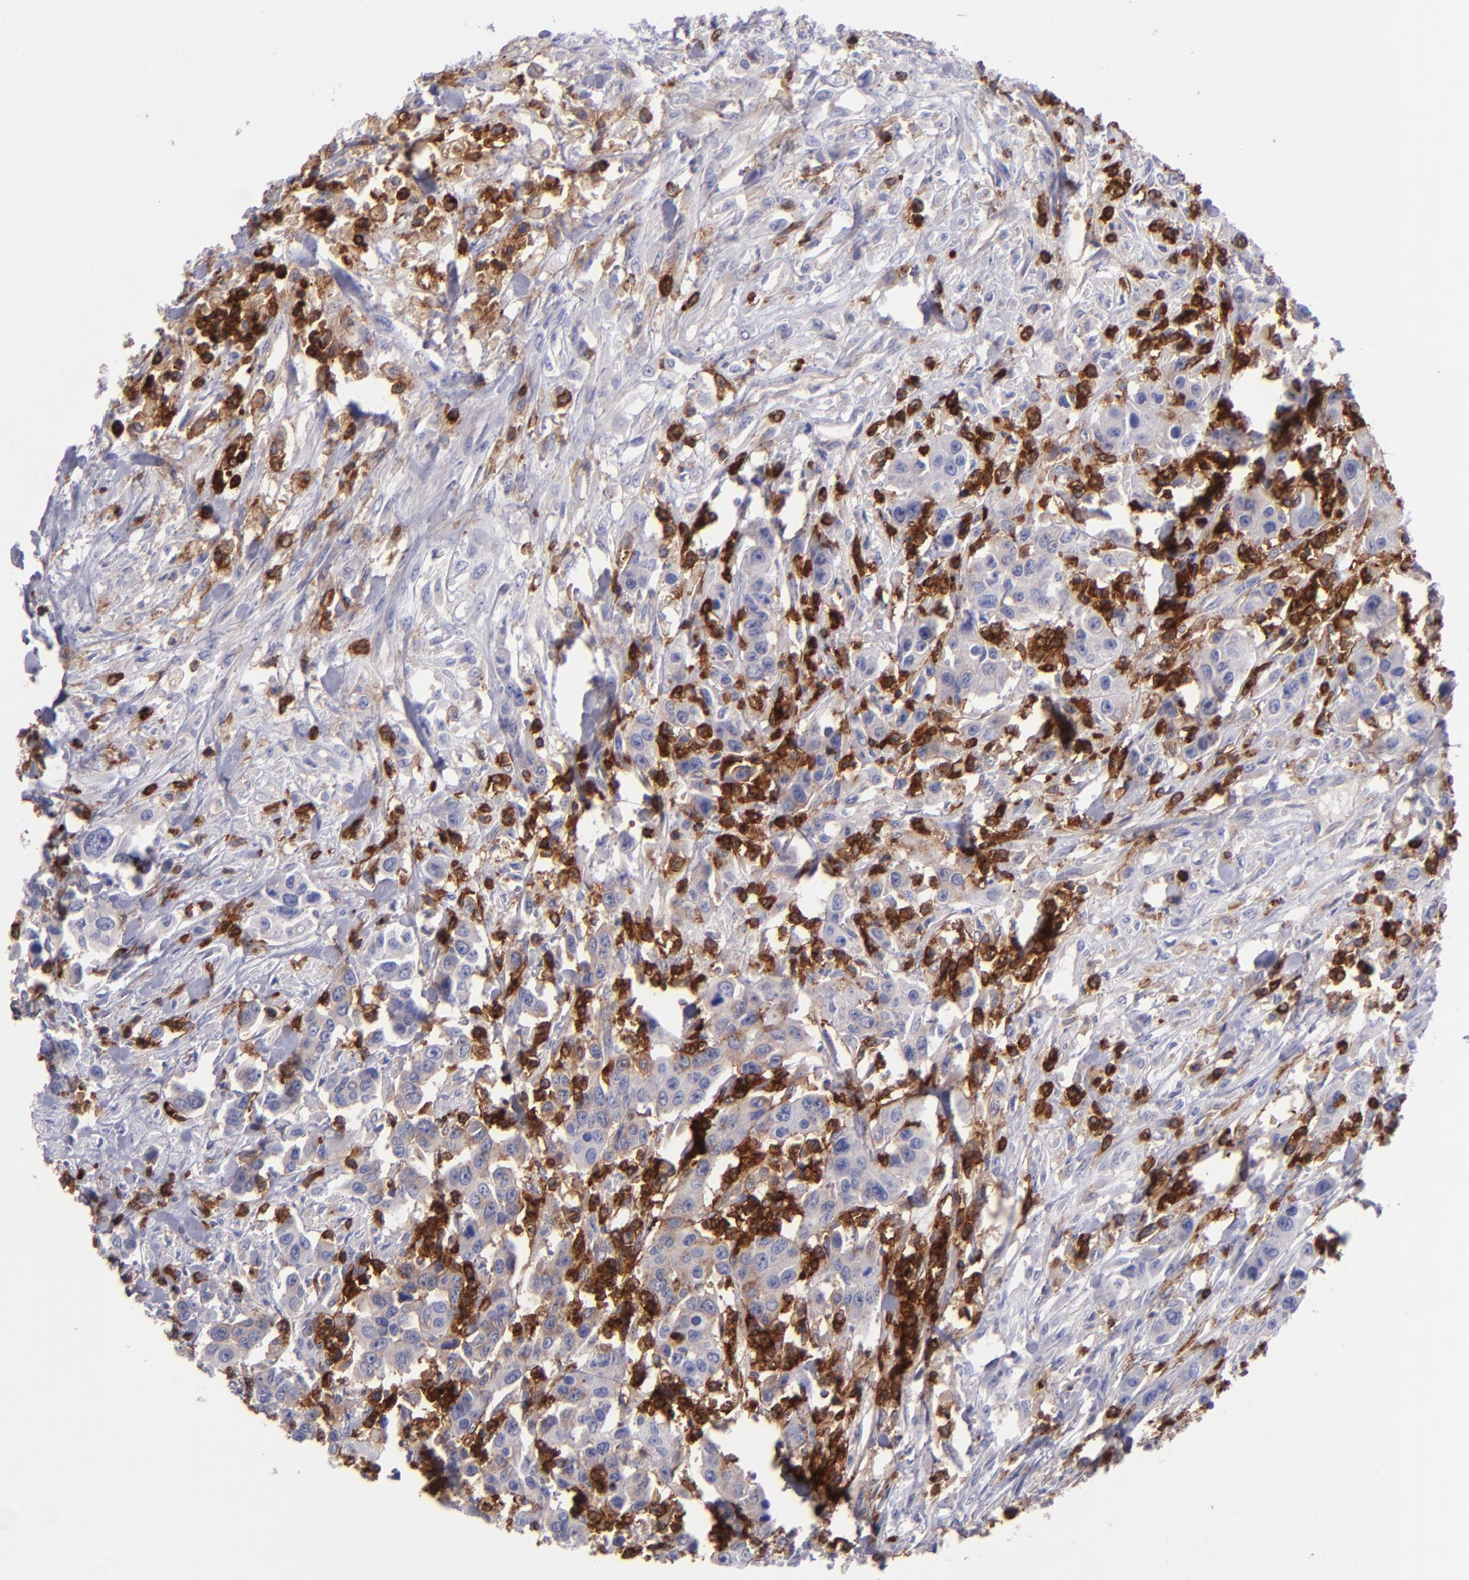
{"staining": {"intensity": "weak", "quantity": "<25%", "location": "cytoplasmic/membranous"}, "tissue": "urothelial cancer", "cell_type": "Tumor cells", "image_type": "cancer", "snomed": [{"axis": "morphology", "description": "Urothelial carcinoma, High grade"}, {"axis": "topography", "description": "Urinary bladder"}], "caption": "Micrograph shows no significant protein positivity in tumor cells of urothelial cancer. (Brightfield microscopy of DAB immunohistochemistry (IHC) at high magnification).", "gene": "ICAM3", "patient": {"sex": "male", "age": 86}}